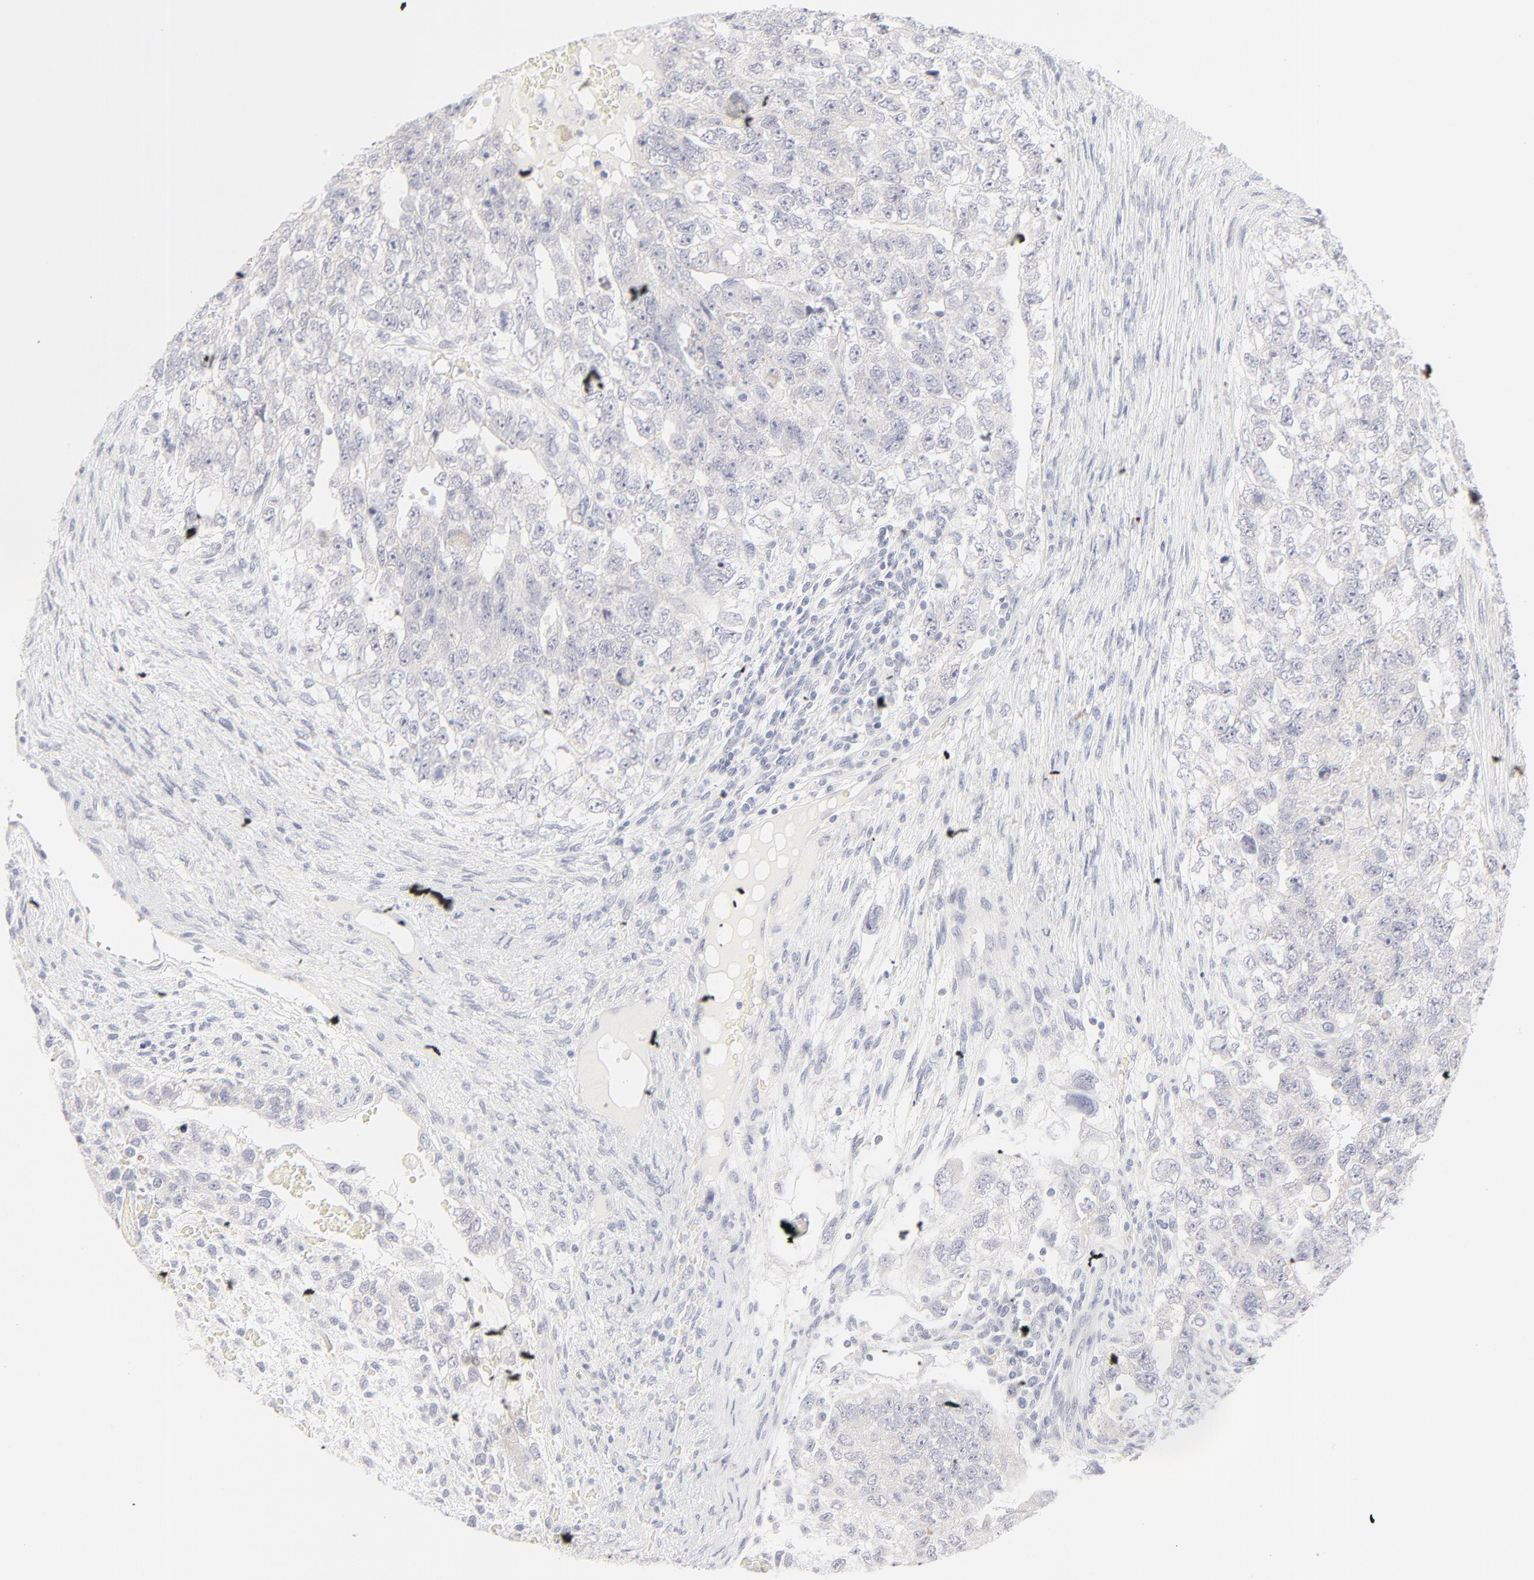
{"staining": {"intensity": "negative", "quantity": "none", "location": "none"}, "tissue": "testis cancer", "cell_type": "Tumor cells", "image_type": "cancer", "snomed": [{"axis": "morphology", "description": "Carcinoma, Embryonal, NOS"}, {"axis": "topography", "description": "Testis"}], "caption": "DAB immunohistochemical staining of testis cancer (embryonal carcinoma) displays no significant expression in tumor cells. Nuclei are stained in blue.", "gene": "NPNT", "patient": {"sex": "male", "age": 36}}